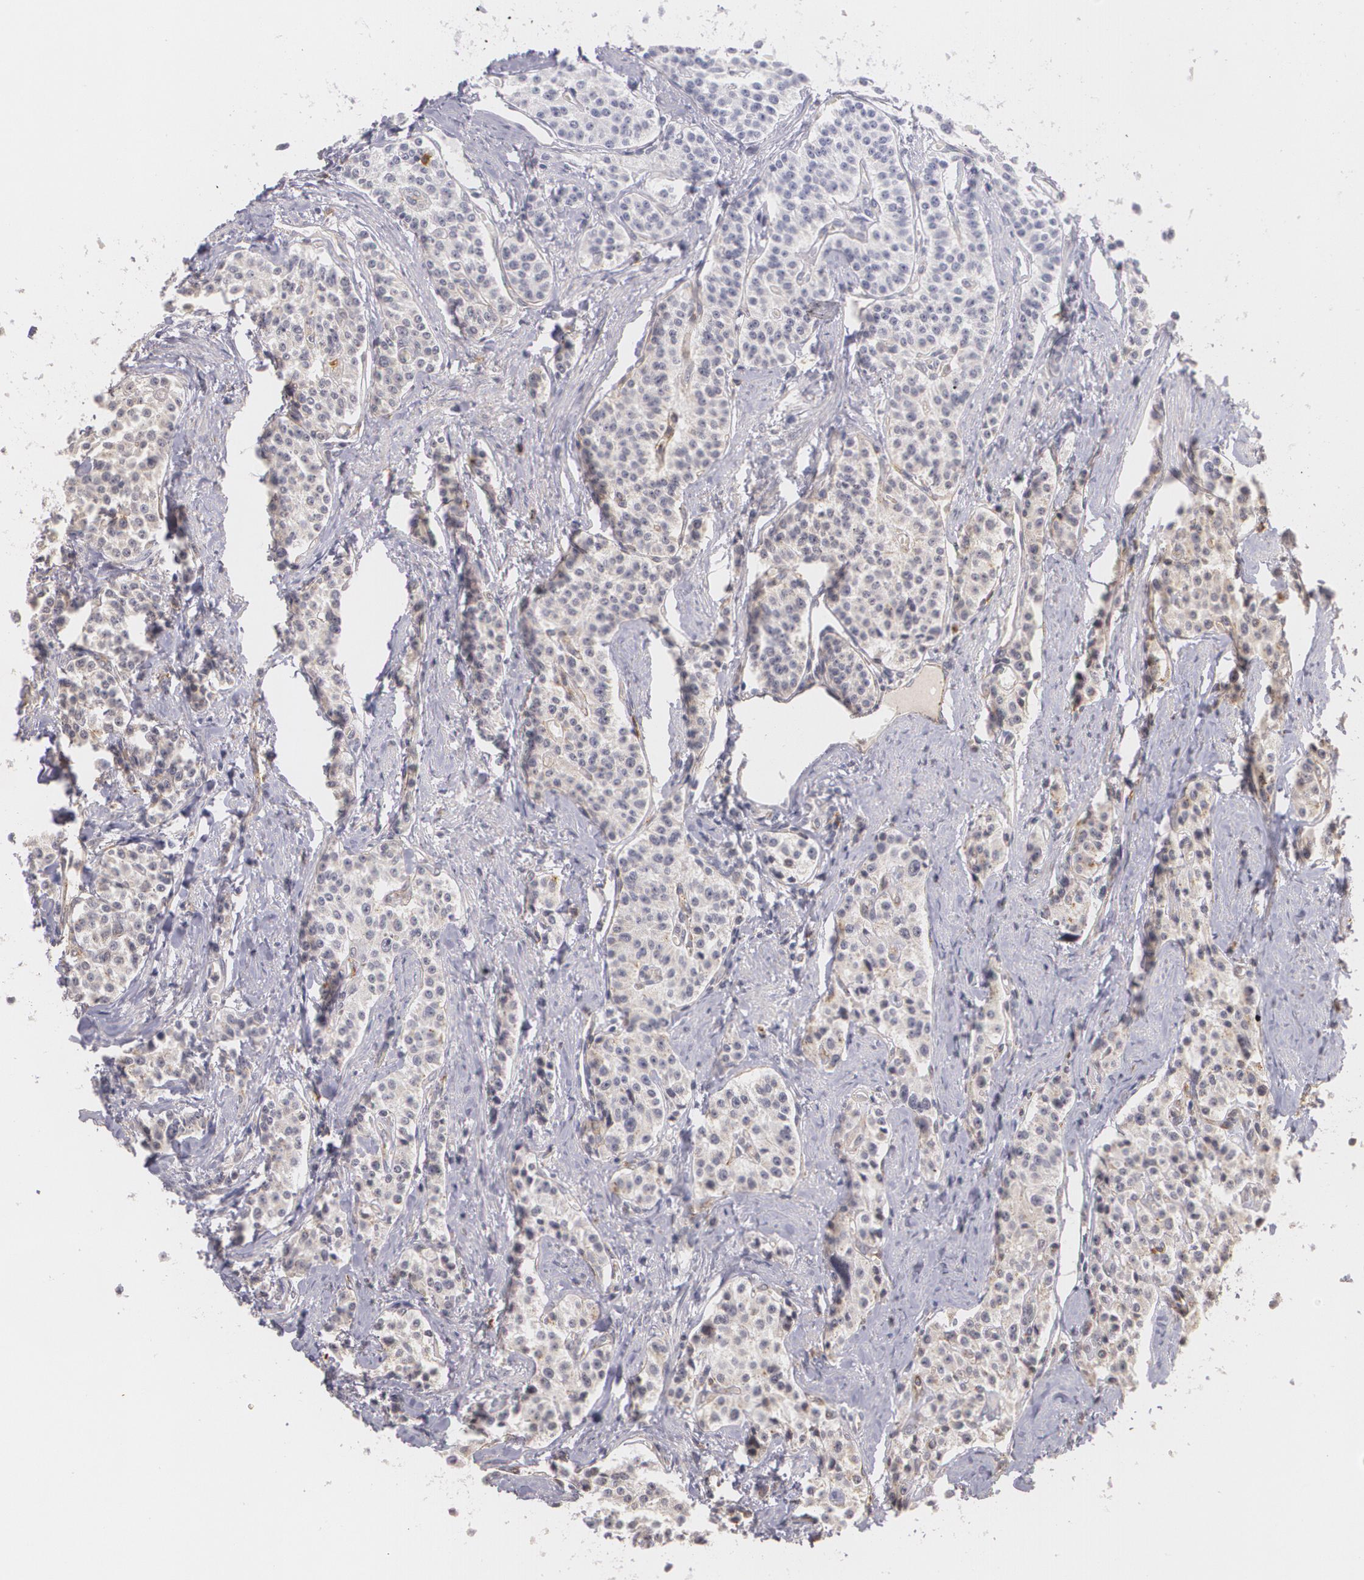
{"staining": {"intensity": "weak", "quantity": "<25%", "location": "cytoplasmic/membranous"}, "tissue": "carcinoid", "cell_type": "Tumor cells", "image_type": "cancer", "snomed": [{"axis": "morphology", "description": "Carcinoid, malignant, NOS"}, {"axis": "topography", "description": "Stomach"}], "caption": "An image of human carcinoid is negative for staining in tumor cells.", "gene": "VAV3", "patient": {"sex": "female", "age": 76}}